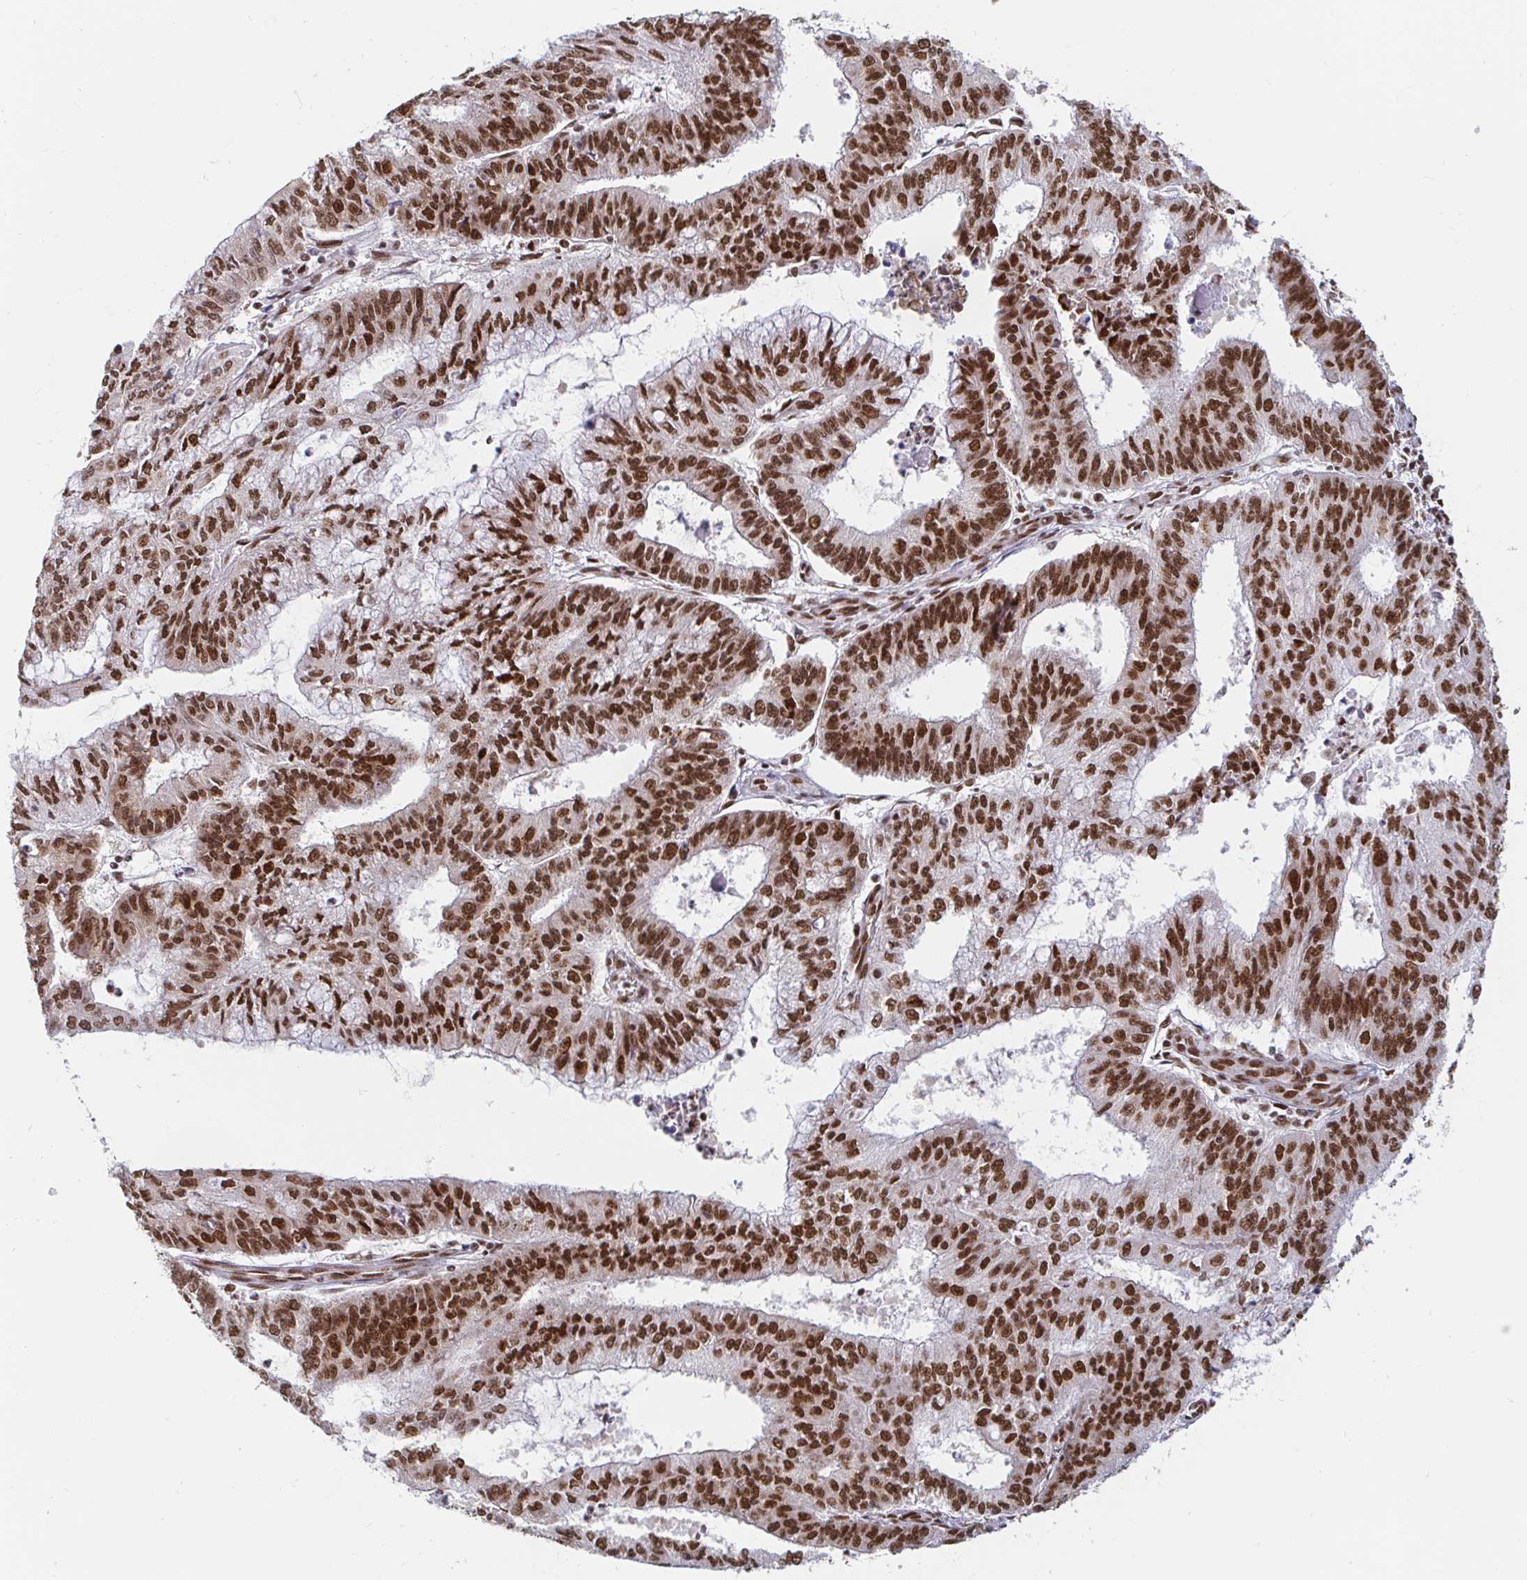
{"staining": {"intensity": "strong", "quantity": ">75%", "location": "nuclear"}, "tissue": "endometrial cancer", "cell_type": "Tumor cells", "image_type": "cancer", "snomed": [{"axis": "morphology", "description": "Adenocarcinoma, NOS"}, {"axis": "topography", "description": "Endometrium"}], "caption": "Strong nuclear expression for a protein is appreciated in approximately >75% of tumor cells of endometrial adenocarcinoma using IHC.", "gene": "RBMX", "patient": {"sex": "female", "age": 61}}